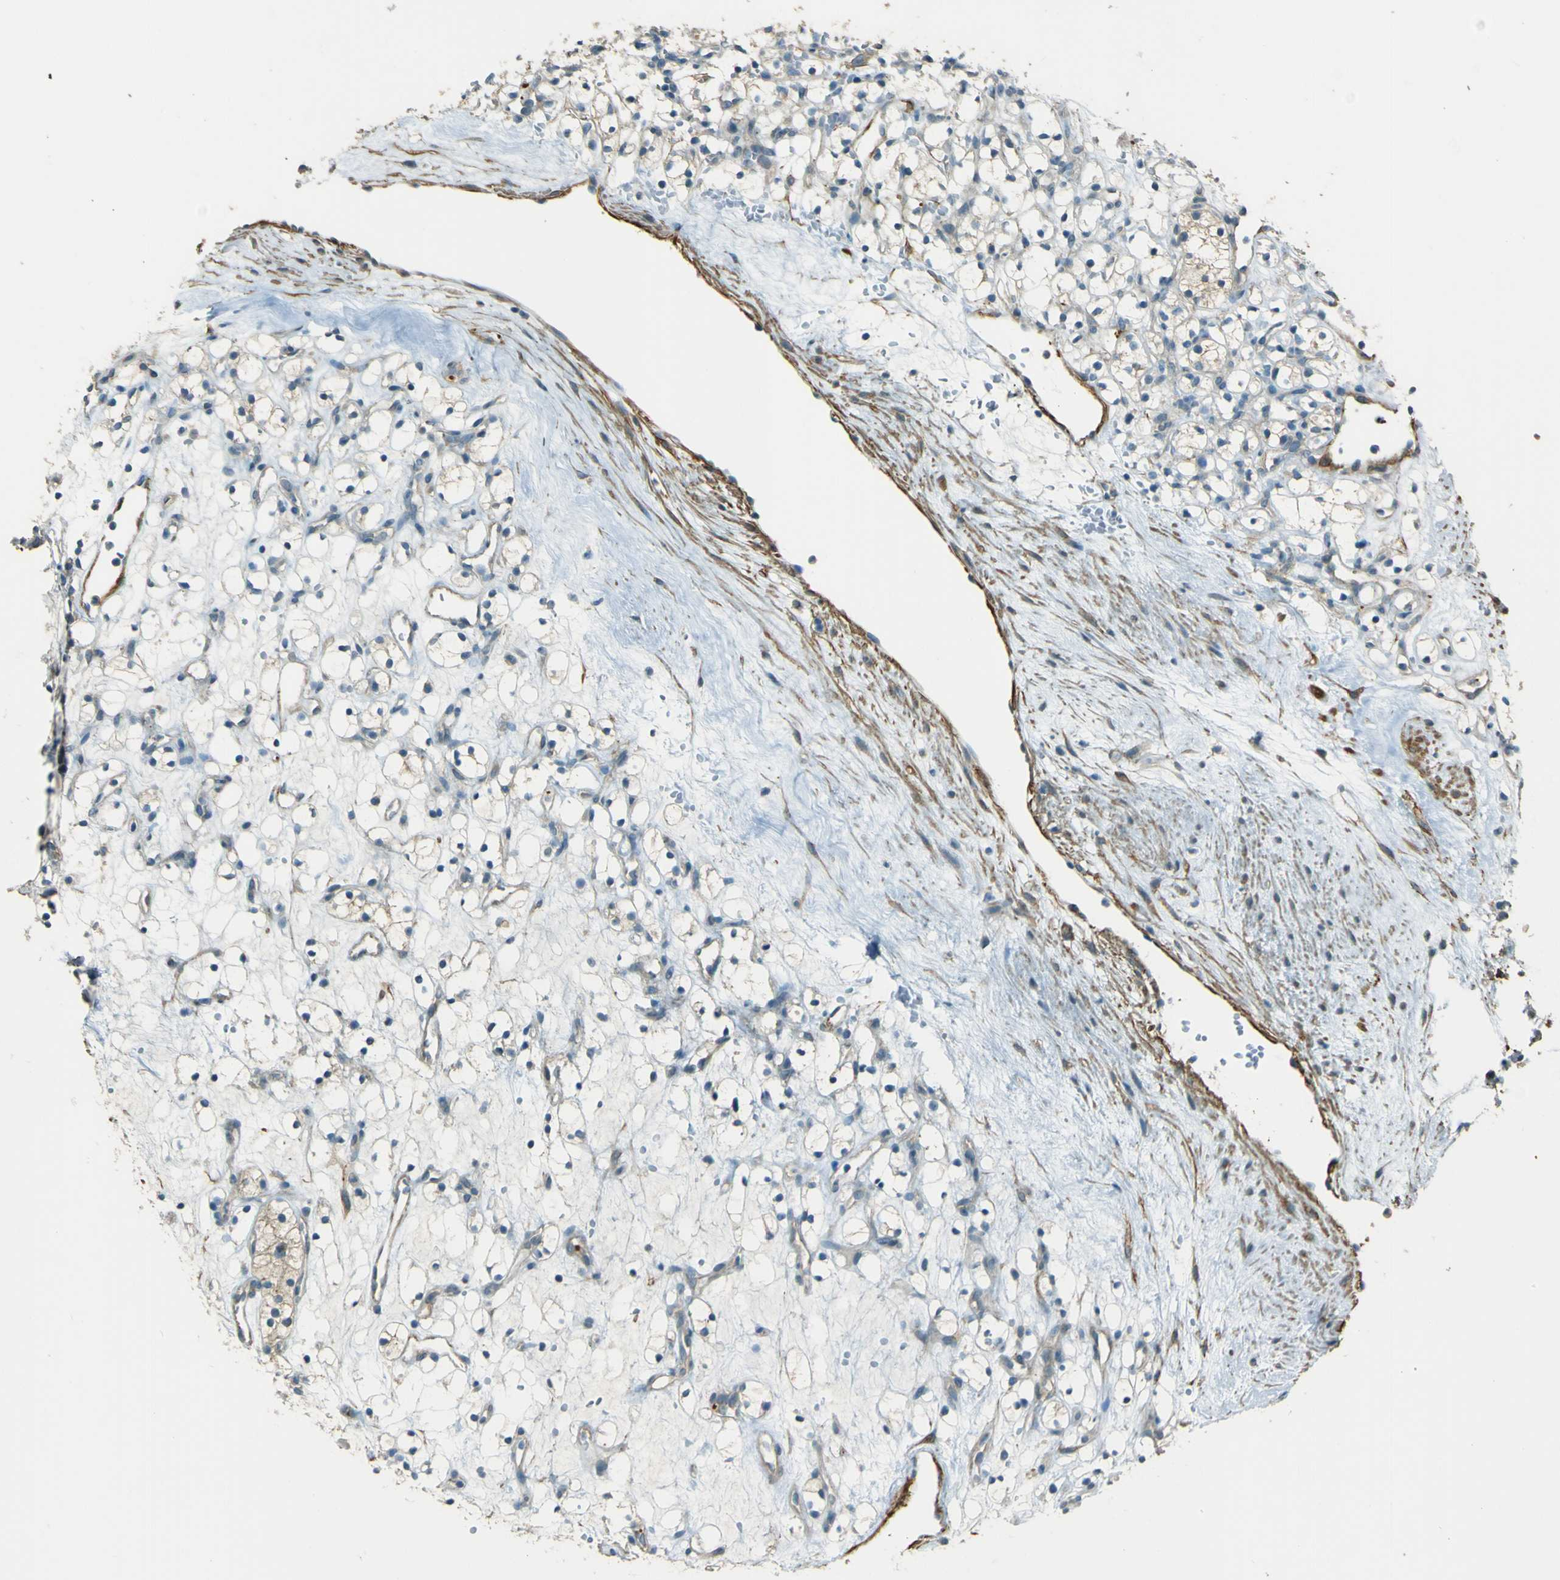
{"staining": {"intensity": "negative", "quantity": "none", "location": "none"}, "tissue": "renal cancer", "cell_type": "Tumor cells", "image_type": "cancer", "snomed": [{"axis": "morphology", "description": "Adenocarcinoma, NOS"}, {"axis": "topography", "description": "Kidney"}], "caption": "Immunohistochemical staining of human renal adenocarcinoma reveals no significant staining in tumor cells.", "gene": "NEXN", "patient": {"sex": "female", "age": 60}}